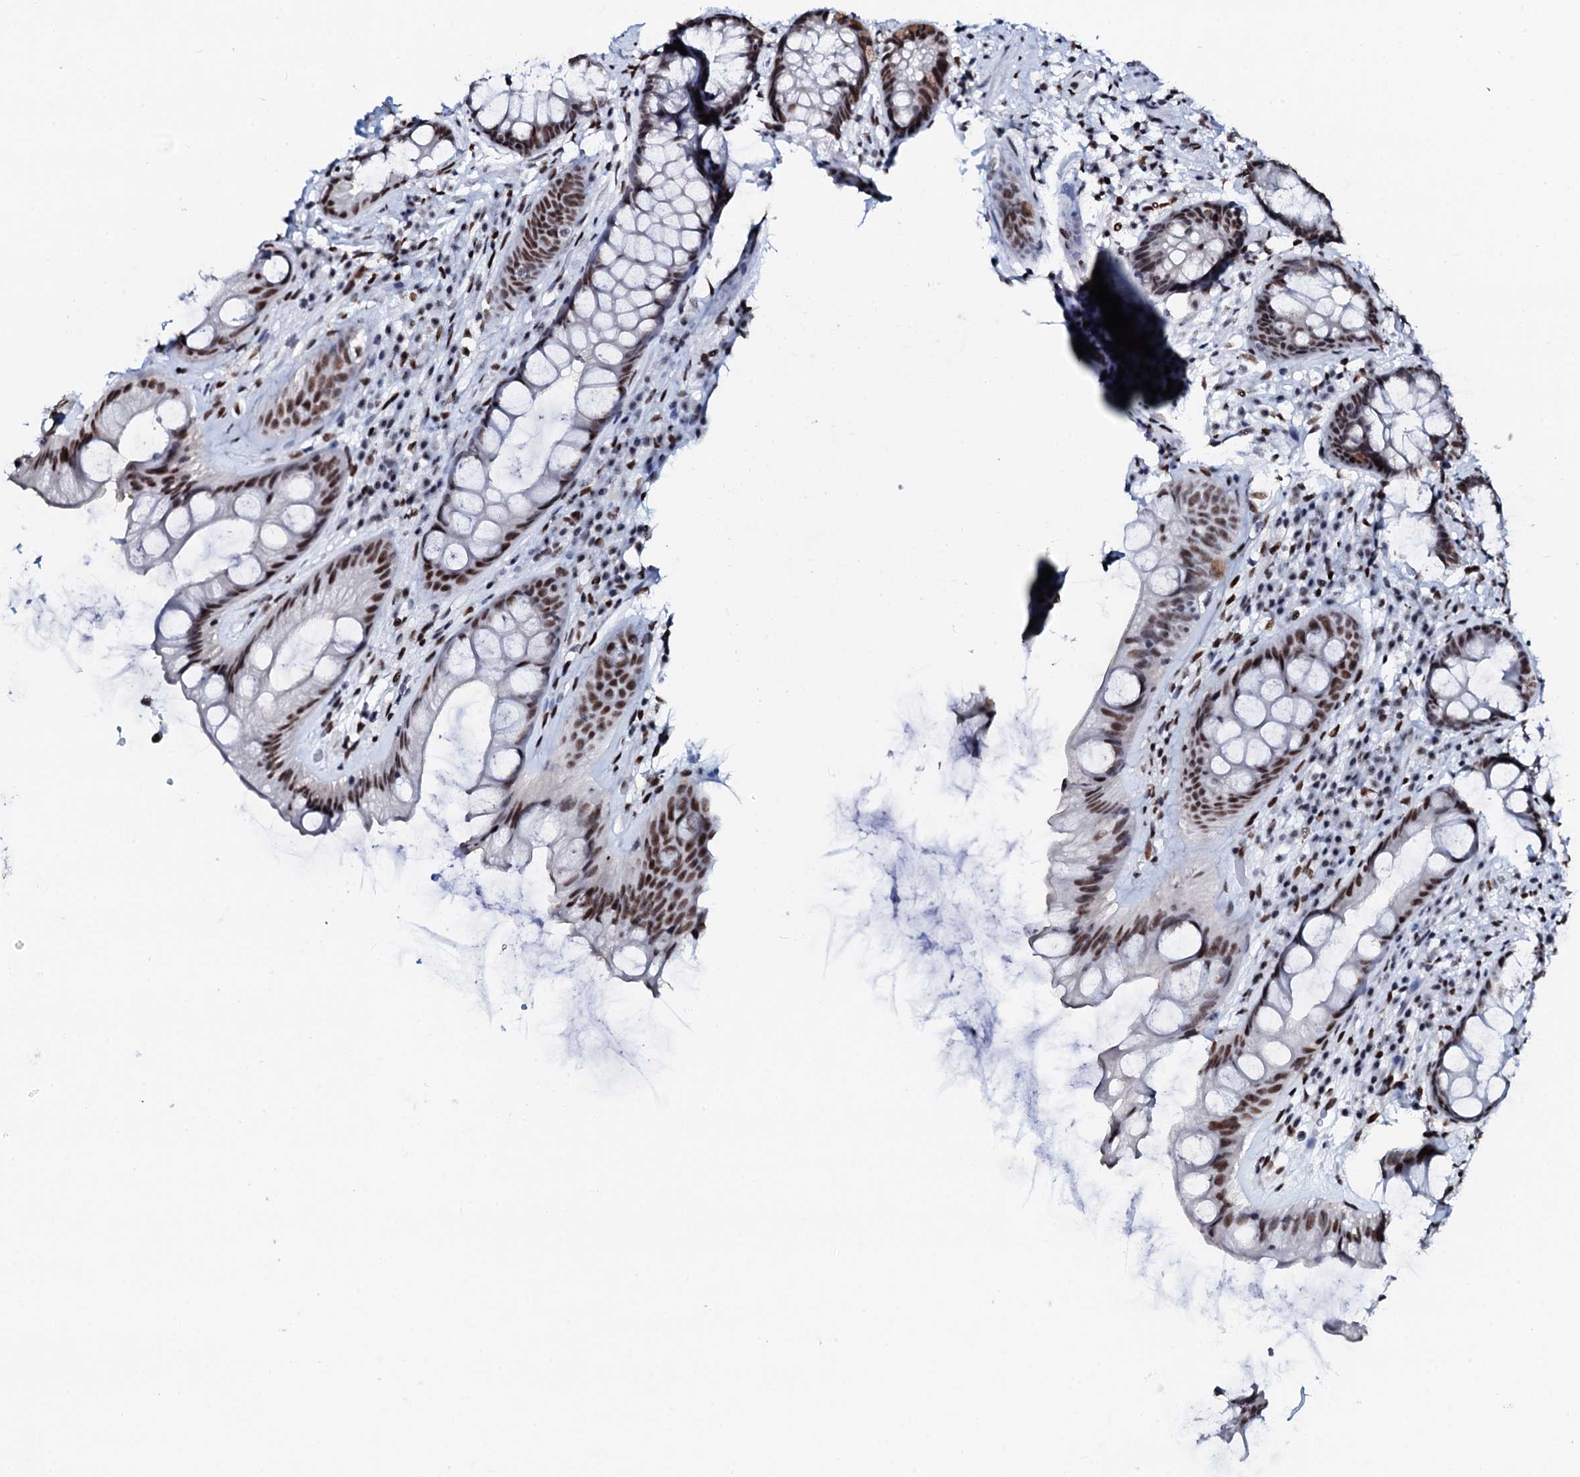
{"staining": {"intensity": "moderate", "quantity": ">75%", "location": "nuclear"}, "tissue": "rectum", "cell_type": "Glandular cells", "image_type": "normal", "snomed": [{"axis": "morphology", "description": "Normal tissue, NOS"}, {"axis": "topography", "description": "Rectum"}], "caption": "Rectum stained with DAB immunohistochemistry (IHC) displays medium levels of moderate nuclear positivity in approximately >75% of glandular cells. The staining was performed using DAB, with brown indicating positive protein expression. Nuclei are stained blue with hematoxylin.", "gene": "NKAPD1", "patient": {"sex": "male", "age": 74}}